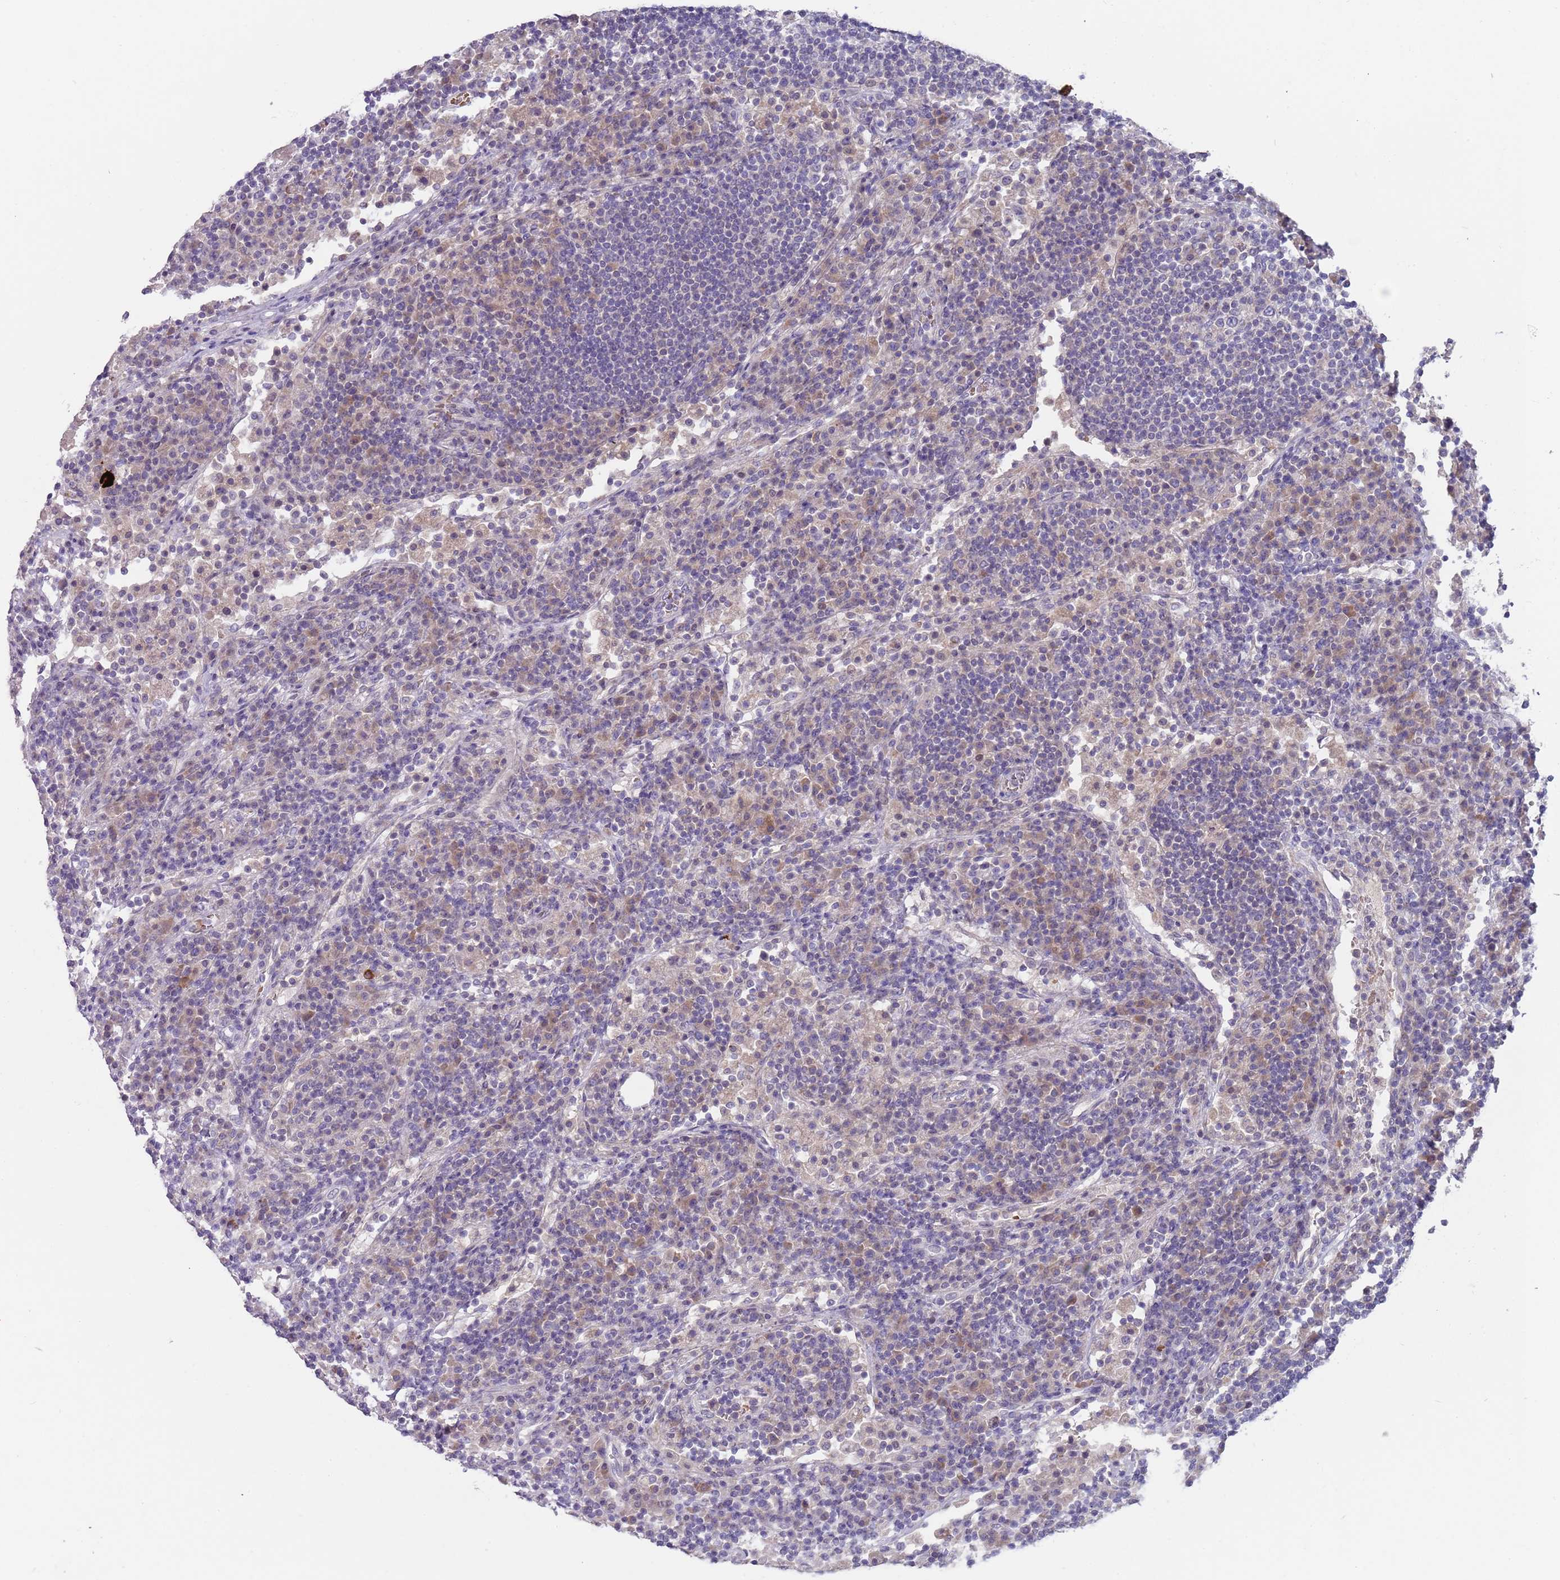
{"staining": {"intensity": "weak", "quantity": "<25%", "location": "cytoplasmic/membranous"}, "tissue": "lymph node", "cell_type": "Germinal center cells", "image_type": "normal", "snomed": [{"axis": "morphology", "description": "Normal tissue, NOS"}, {"axis": "topography", "description": "Lymph node"}], "caption": "The IHC micrograph has no significant positivity in germinal center cells of lymph node.", "gene": "PRAC1", "patient": {"sex": "female", "age": 53}}